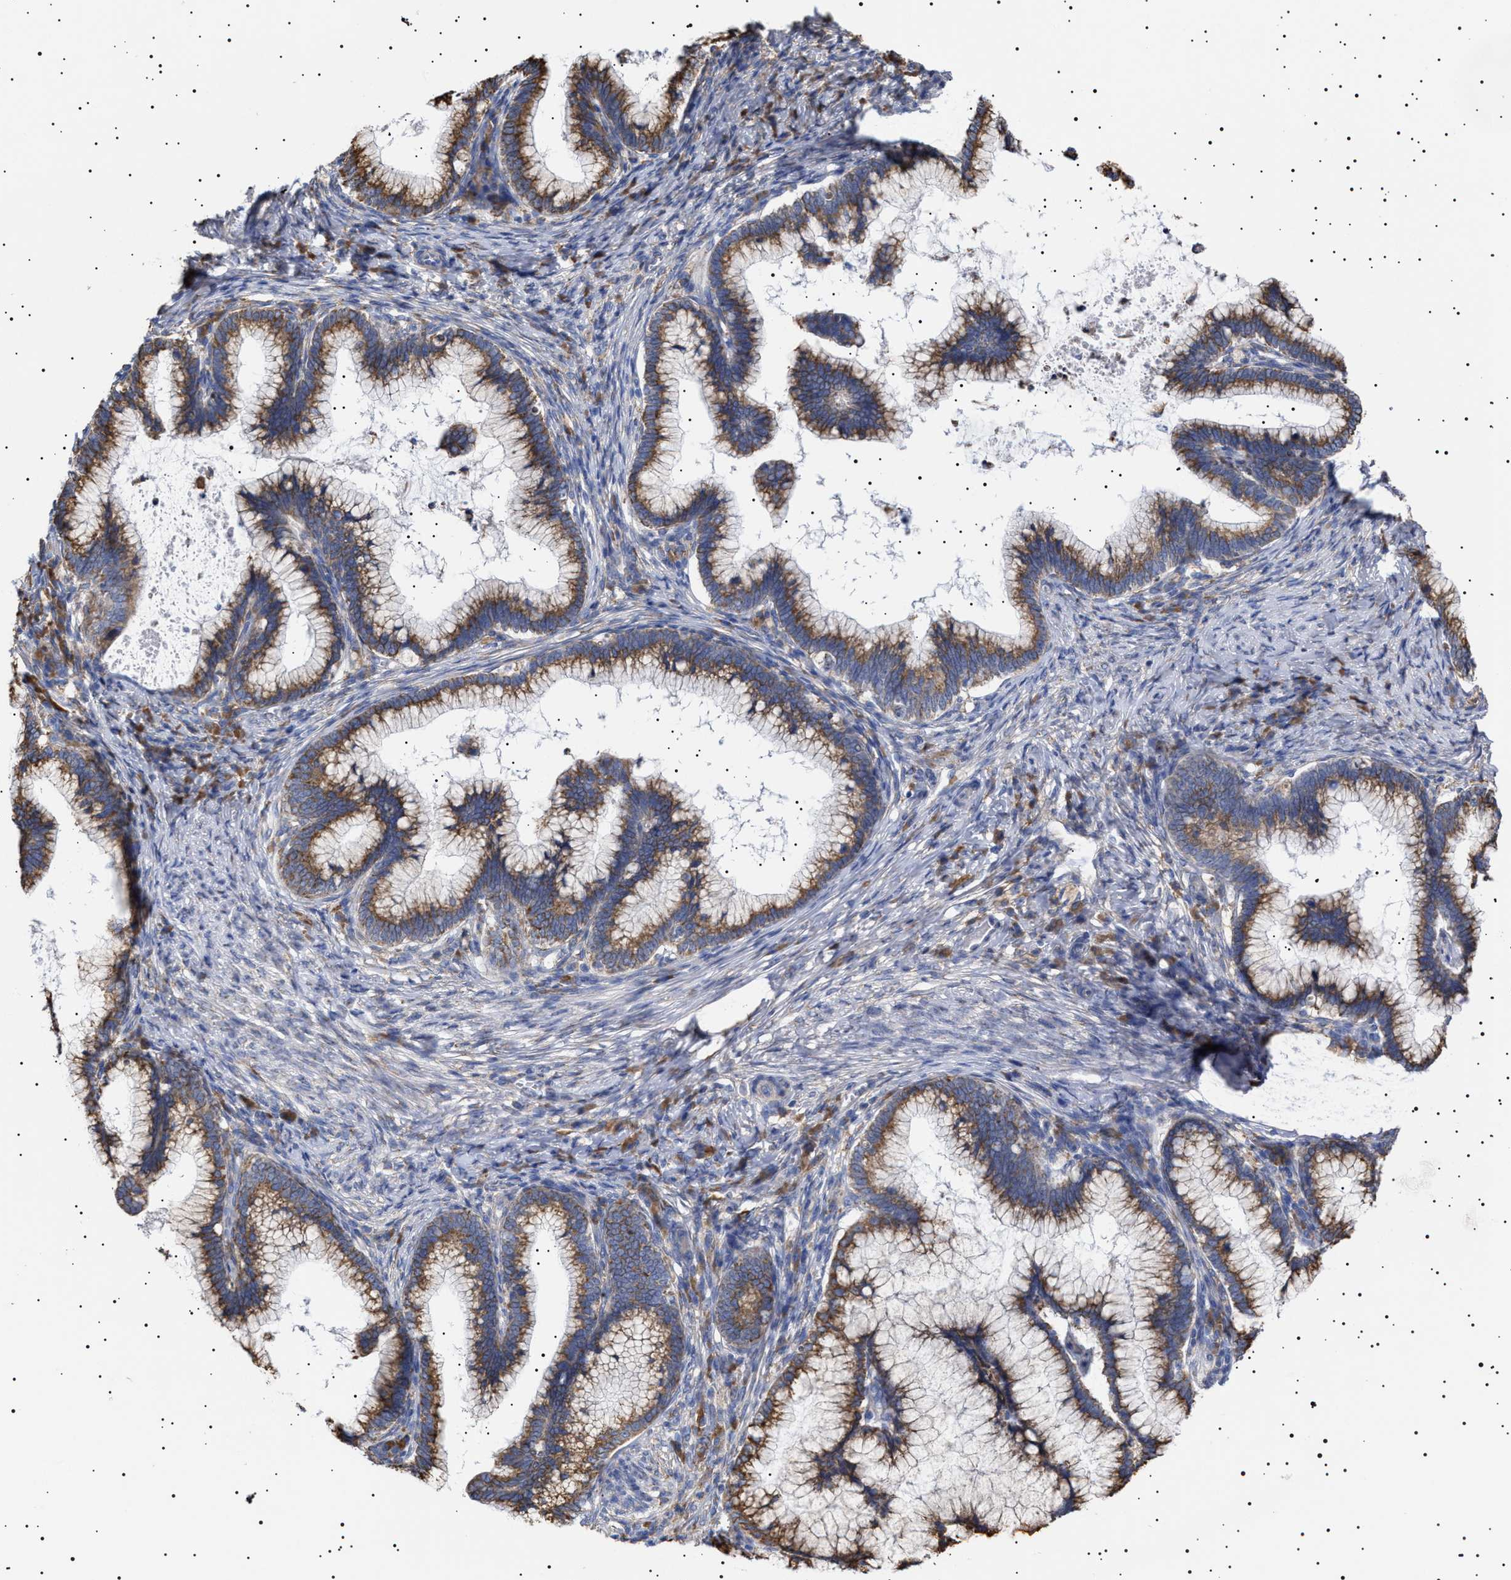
{"staining": {"intensity": "moderate", "quantity": ">75%", "location": "cytoplasmic/membranous"}, "tissue": "cervical cancer", "cell_type": "Tumor cells", "image_type": "cancer", "snomed": [{"axis": "morphology", "description": "Adenocarcinoma, NOS"}, {"axis": "topography", "description": "Cervix"}], "caption": "Immunohistochemical staining of human cervical cancer (adenocarcinoma) exhibits moderate cytoplasmic/membranous protein positivity in about >75% of tumor cells.", "gene": "ERCC6L2", "patient": {"sex": "female", "age": 36}}